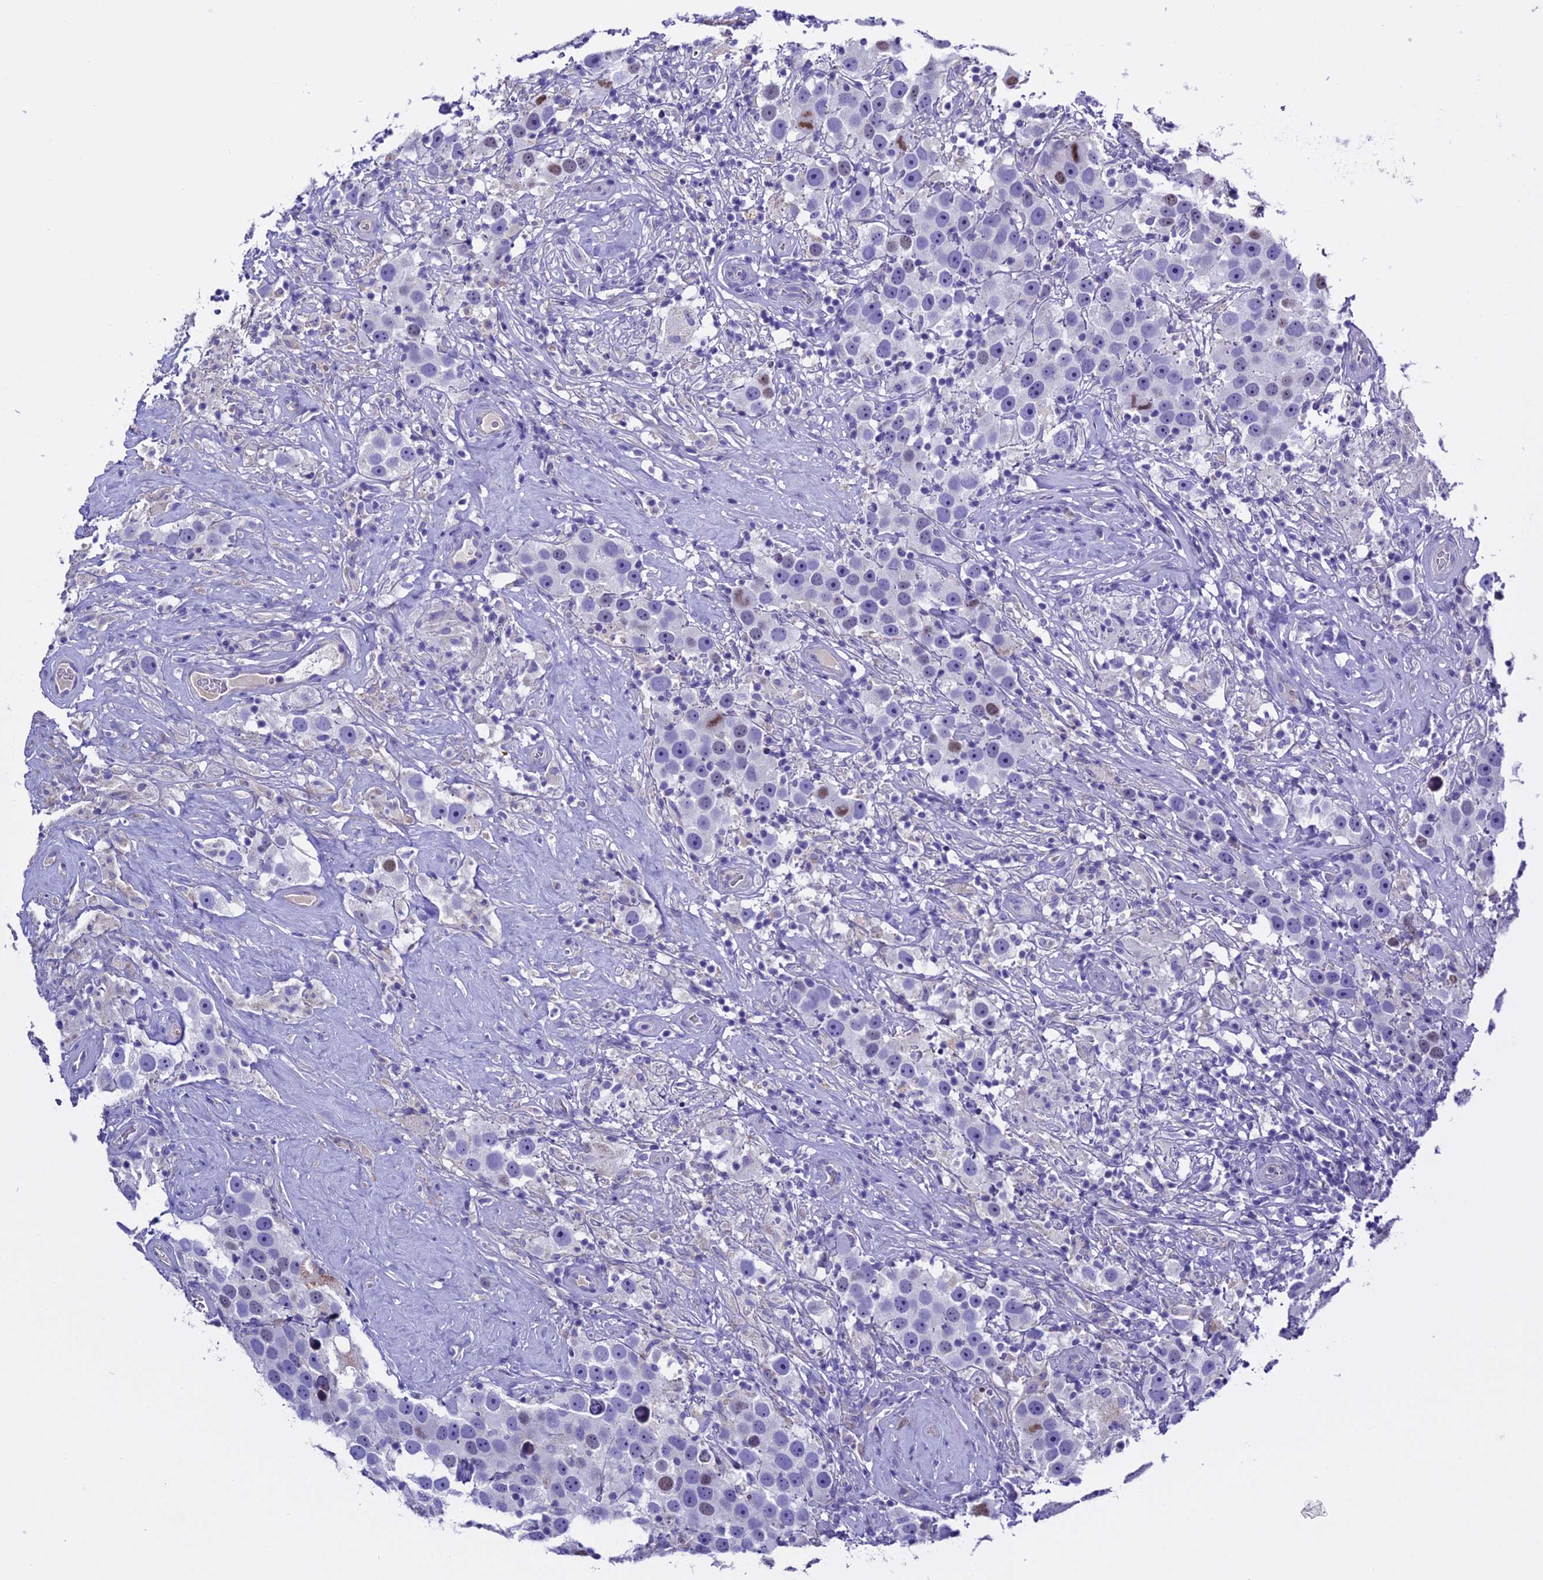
{"staining": {"intensity": "negative", "quantity": "none", "location": "none"}, "tissue": "testis cancer", "cell_type": "Tumor cells", "image_type": "cancer", "snomed": [{"axis": "morphology", "description": "Seminoma, NOS"}, {"axis": "topography", "description": "Testis"}], "caption": "This is an immunohistochemistry (IHC) micrograph of seminoma (testis). There is no positivity in tumor cells.", "gene": "RTTN", "patient": {"sex": "male", "age": 49}}